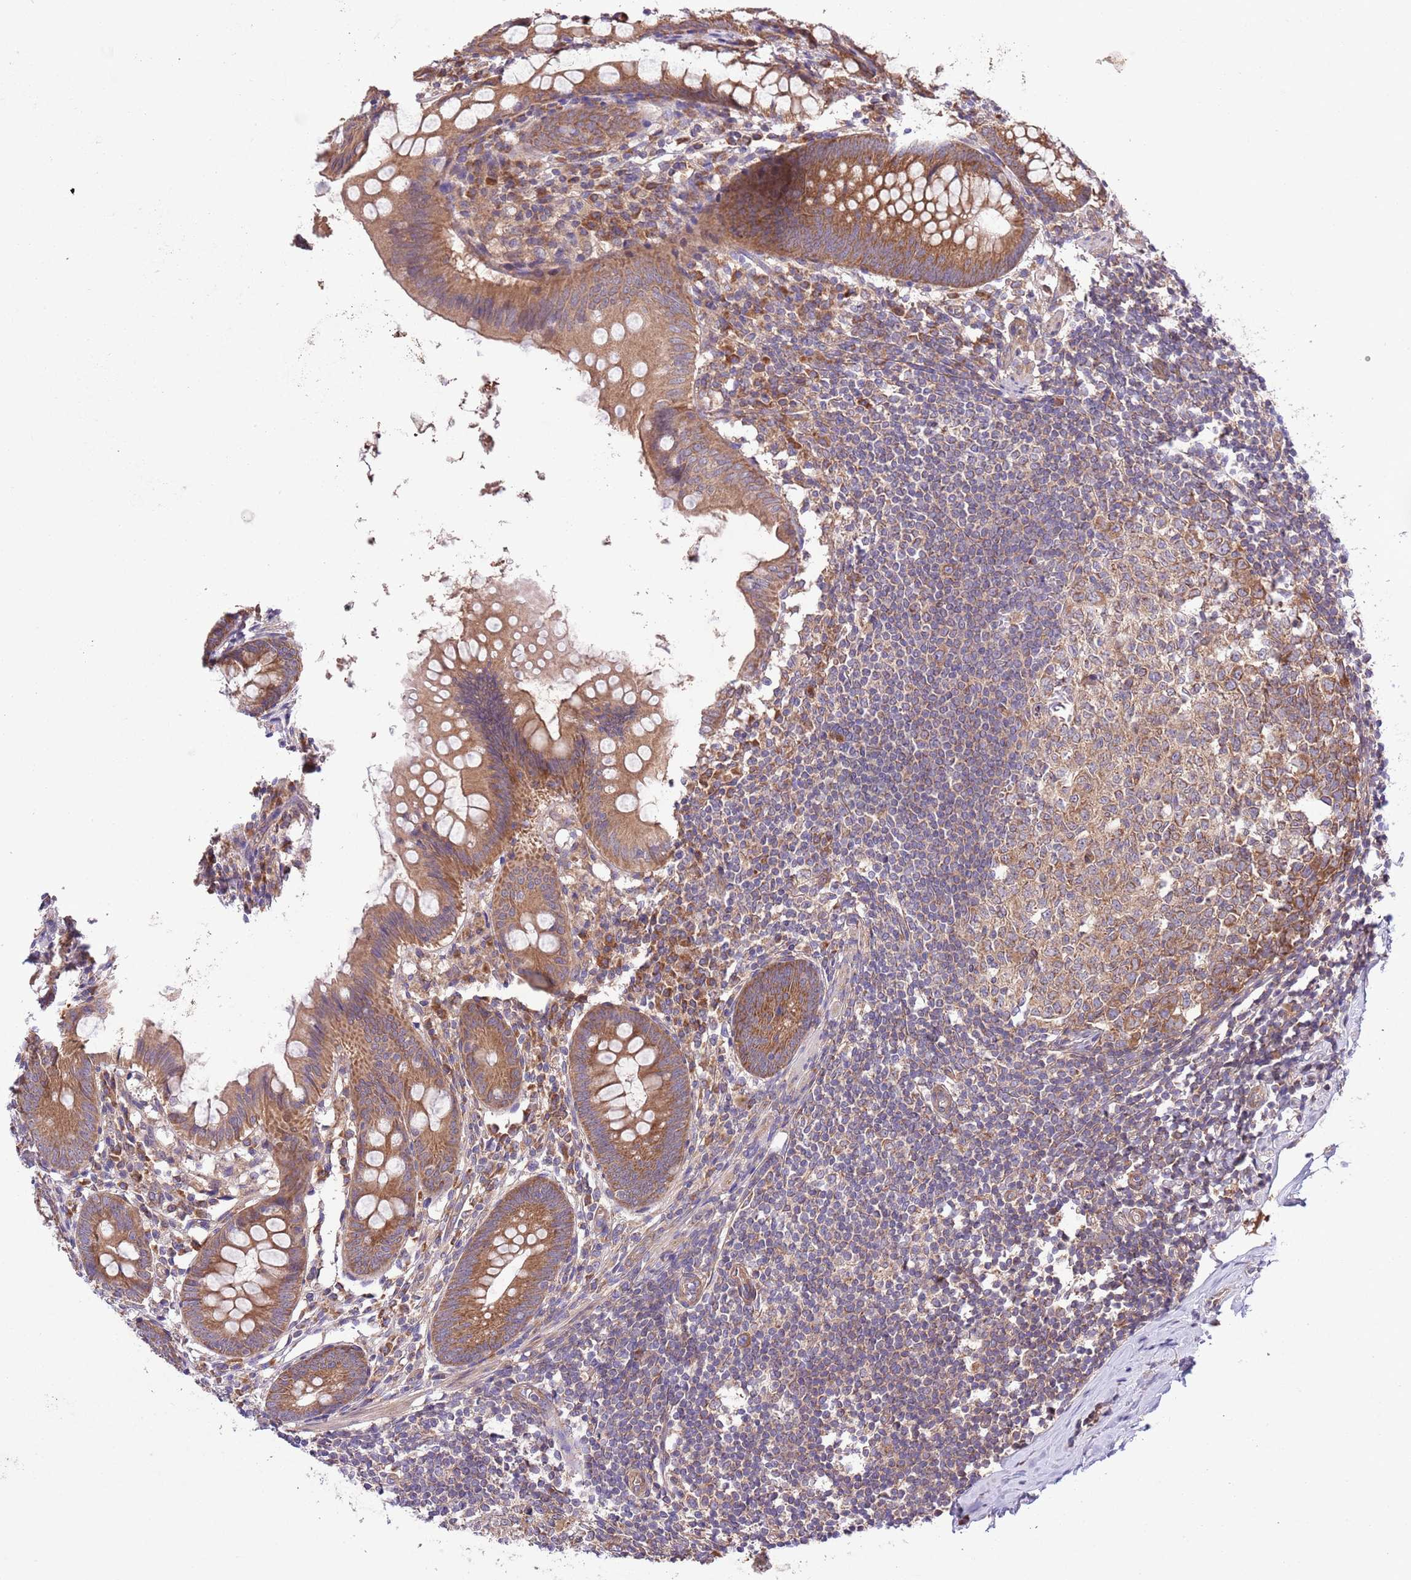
{"staining": {"intensity": "moderate", "quantity": ">75%", "location": "cytoplasmic/membranous"}, "tissue": "appendix", "cell_type": "Glandular cells", "image_type": "normal", "snomed": [{"axis": "morphology", "description": "Normal tissue, NOS"}, {"axis": "topography", "description": "Appendix"}], "caption": "A brown stain labels moderate cytoplasmic/membranous expression of a protein in glandular cells of normal appendix. (Stains: DAB (3,3'-diaminobenzidine) in brown, nuclei in blue, Microscopy: brightfield microscopy at high magnification).", "gene": "MFNG", "patient": {"sex": "female", "age": 51}}